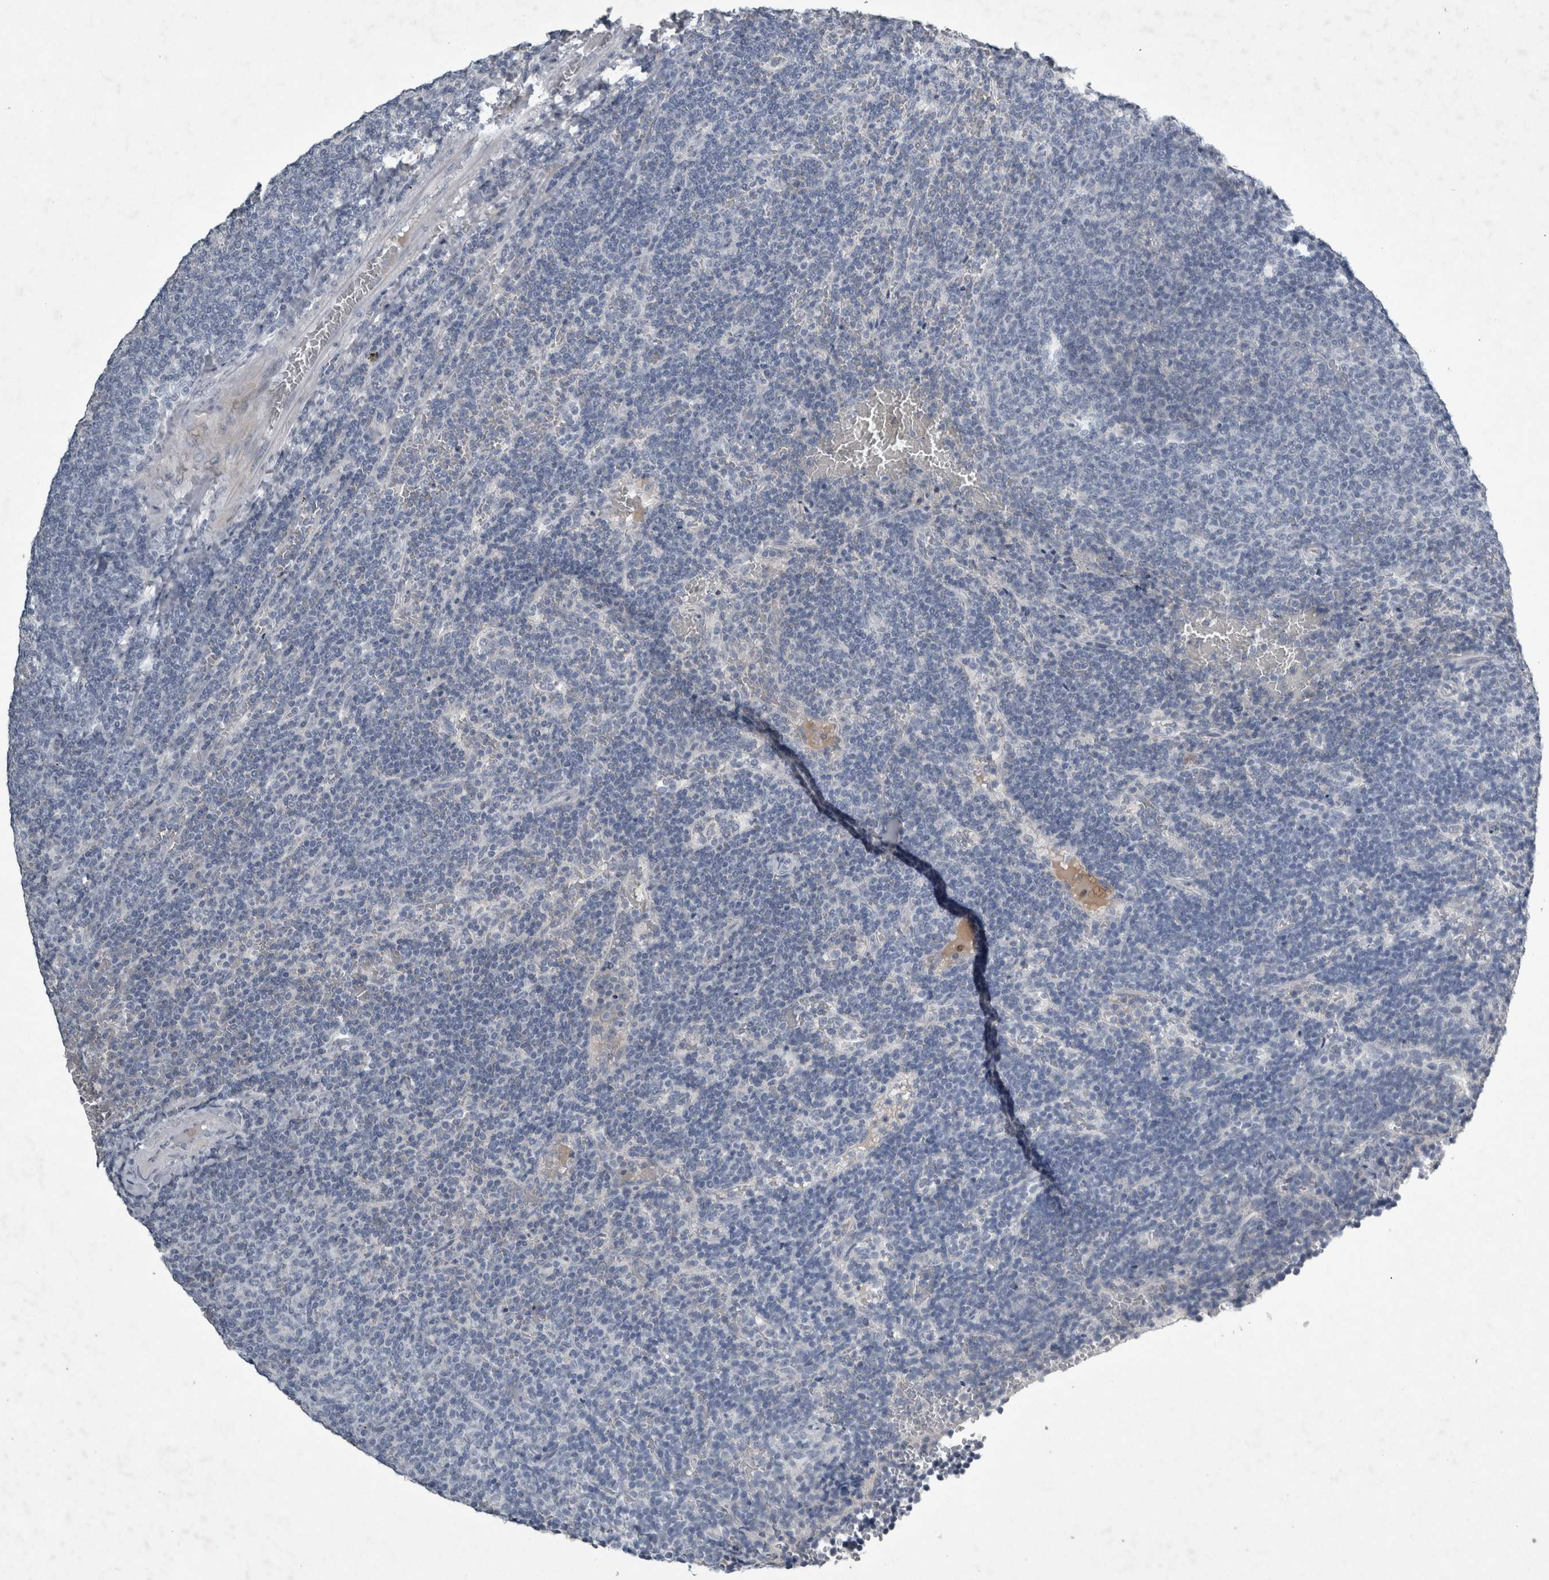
{"staining": {"intensity": "negative", "quantity": "none", "location": "none"}, "tissue": "lymphoma", "cell_type": "Tumor cells", "image_type": "cancer", "snomed": [{"axis": "morphology", "description": "Malignant lymphoma, non-Hodgkin's type, Low grade"}, {"axis": "topography", "description": "Spleen"}], "caption": "Histopathology image shows no protein positivity in tumor cells of lymphoma tissue.", "gene": "PDX1", "patient": {"sex": "female", "age": 50}}